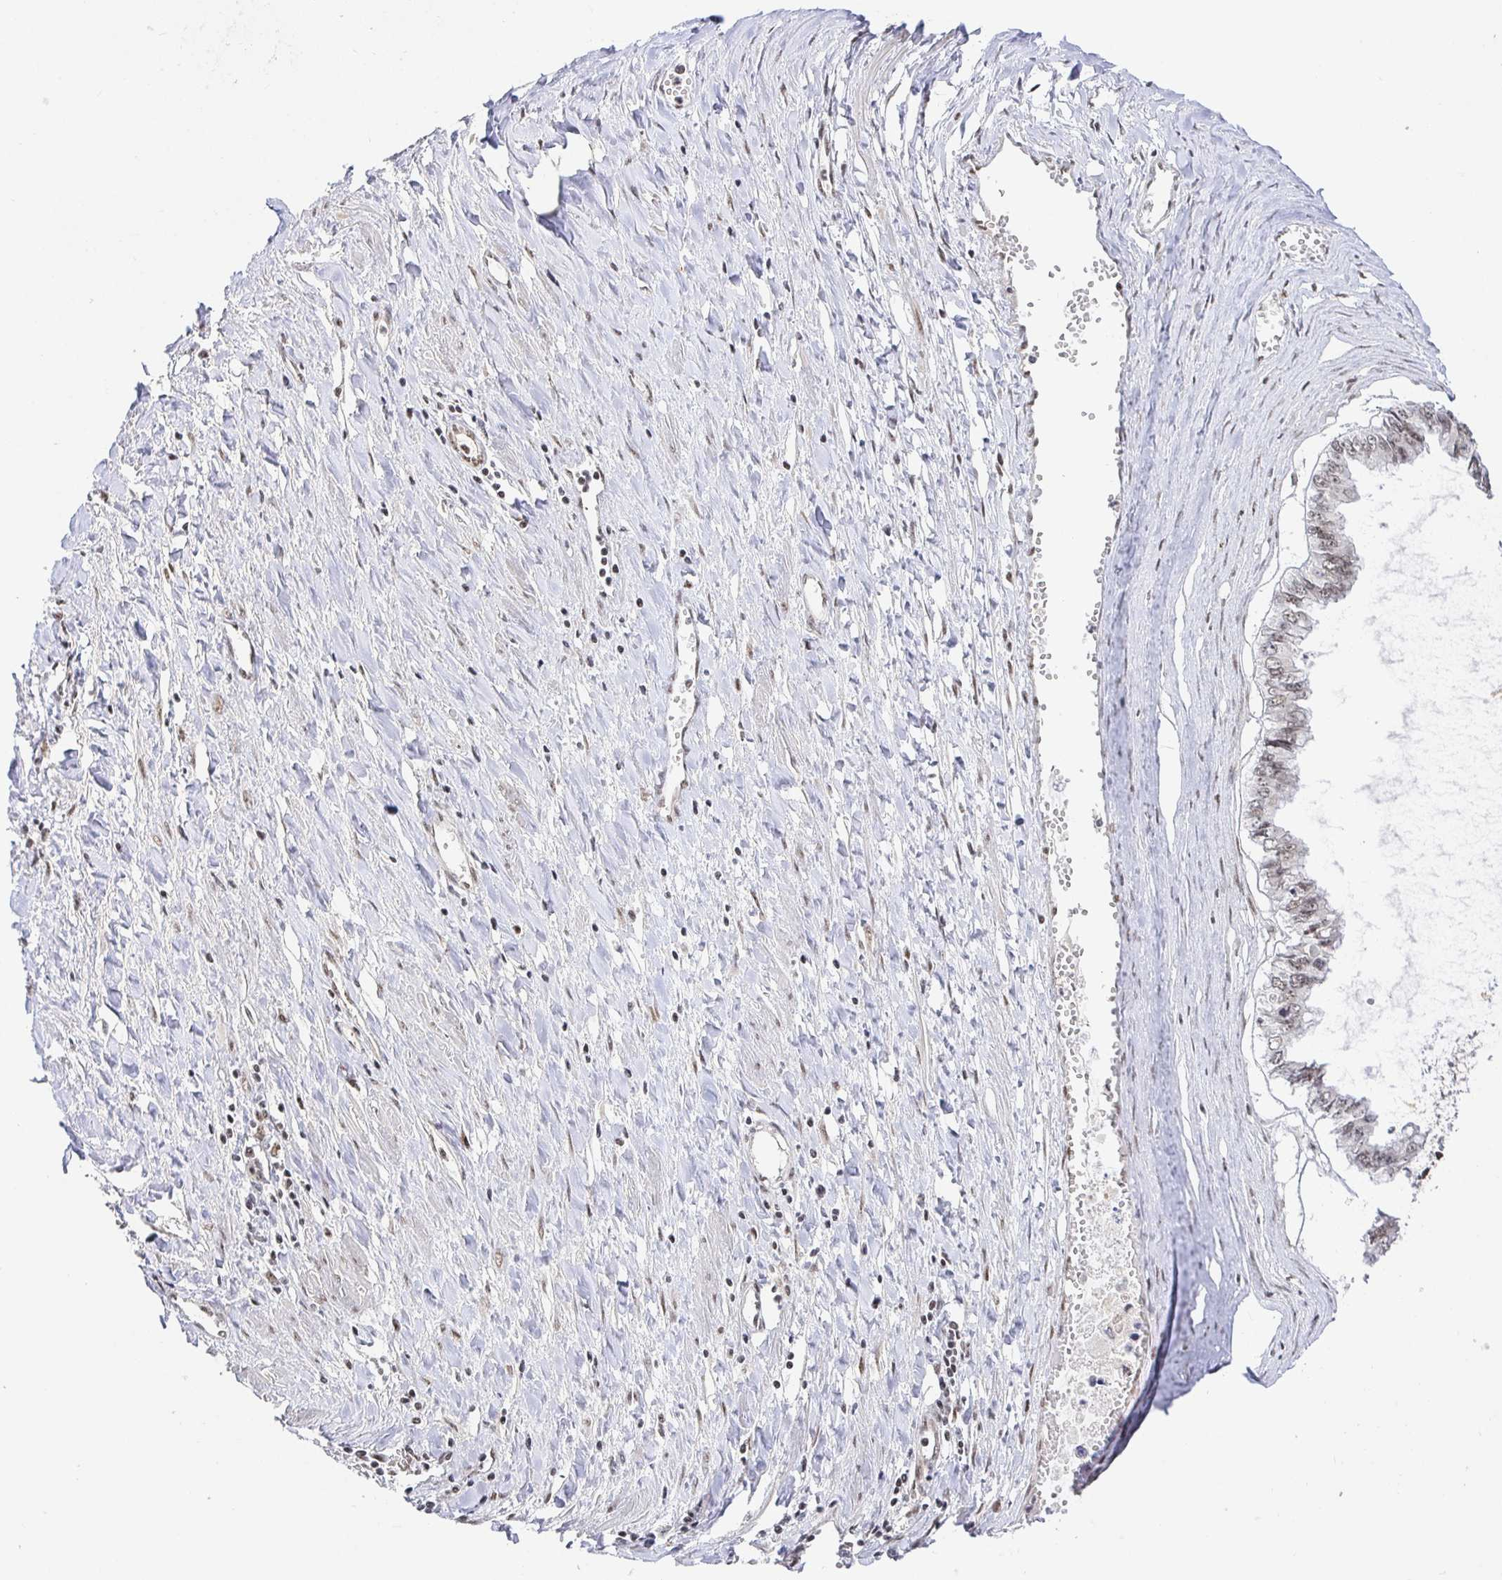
{"staining": {"intensity": "moderate", "quantity": ">75%", "location": "nuclear"}, "tissue": "ovarian cancer", "cell_type": "Tumor cells", "image_type": "cancer", "snomed": [{"axis": "morphology", "description": "Cystadenocarcinoma, mucinous, NOS"}, {"axis": "topography", "description": "Ovary"}], "caption": "A photomicrograph of human ovarian mucinous cystadenocarcinoma stained for a protein reveals moderate nuclear brown staining in tumor cells.", "gene": "USF1", "patient": {"sex": "female", "age": 72}}